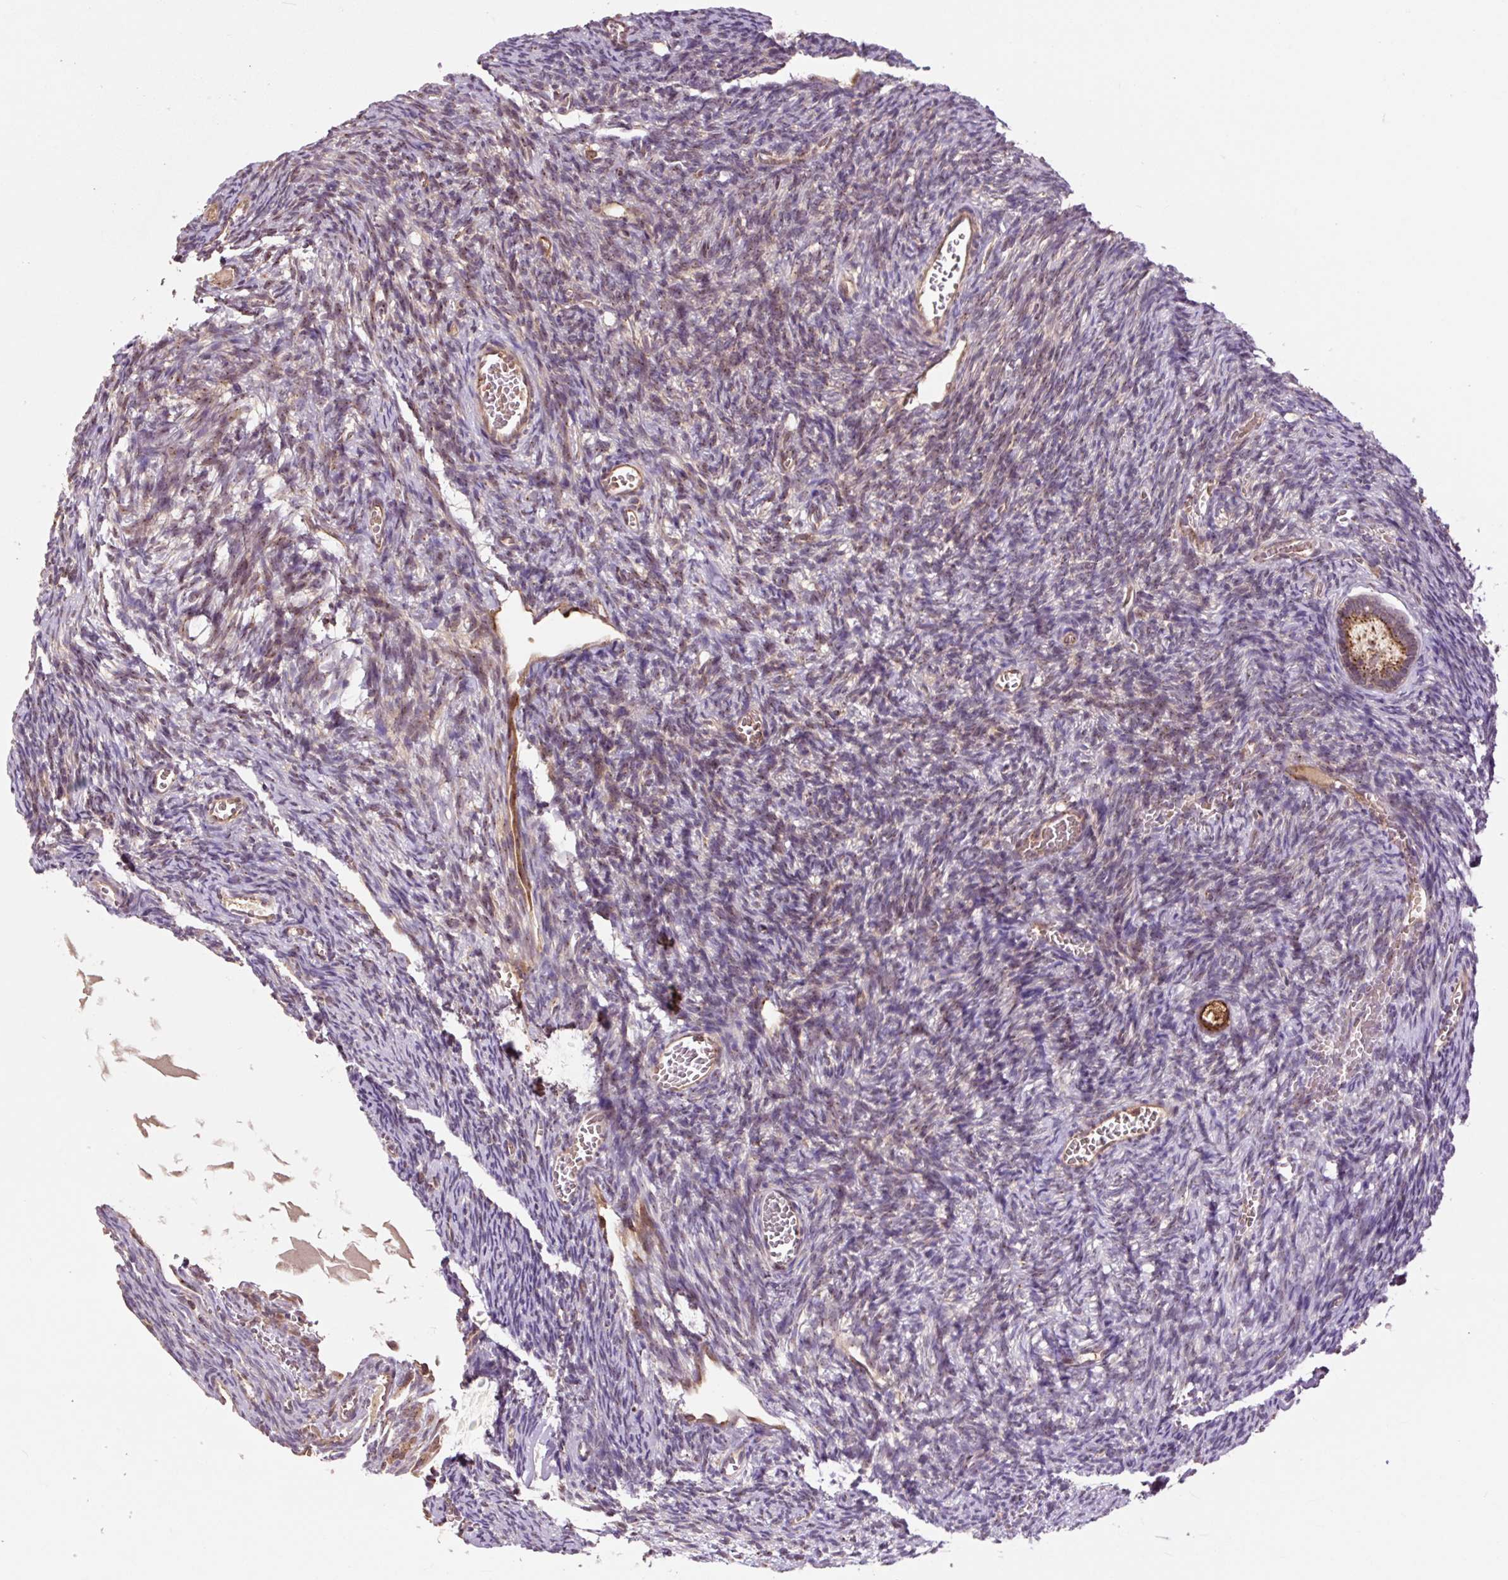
{"staining": {"intensity": "moderate", "quantity": ">75%", "location": "cytoplasmic/membranous"}, "tissue": "ovary", "cell_type": "Follicle cells", "image_type": "normal", "snomed": [{"axis": "morphology", "description": "Normal tissue, NOS"}, {"axis": "topography", "description": "Ovary"}], "caption": "This image demonstrates immunohistochemistry staining of benign human ovary, with medium moderate cytoplasmic/membranous expression in about >75% of follicle cells.", "gene": "MMS19", "patient": {"sex": "female", "age": 39}}